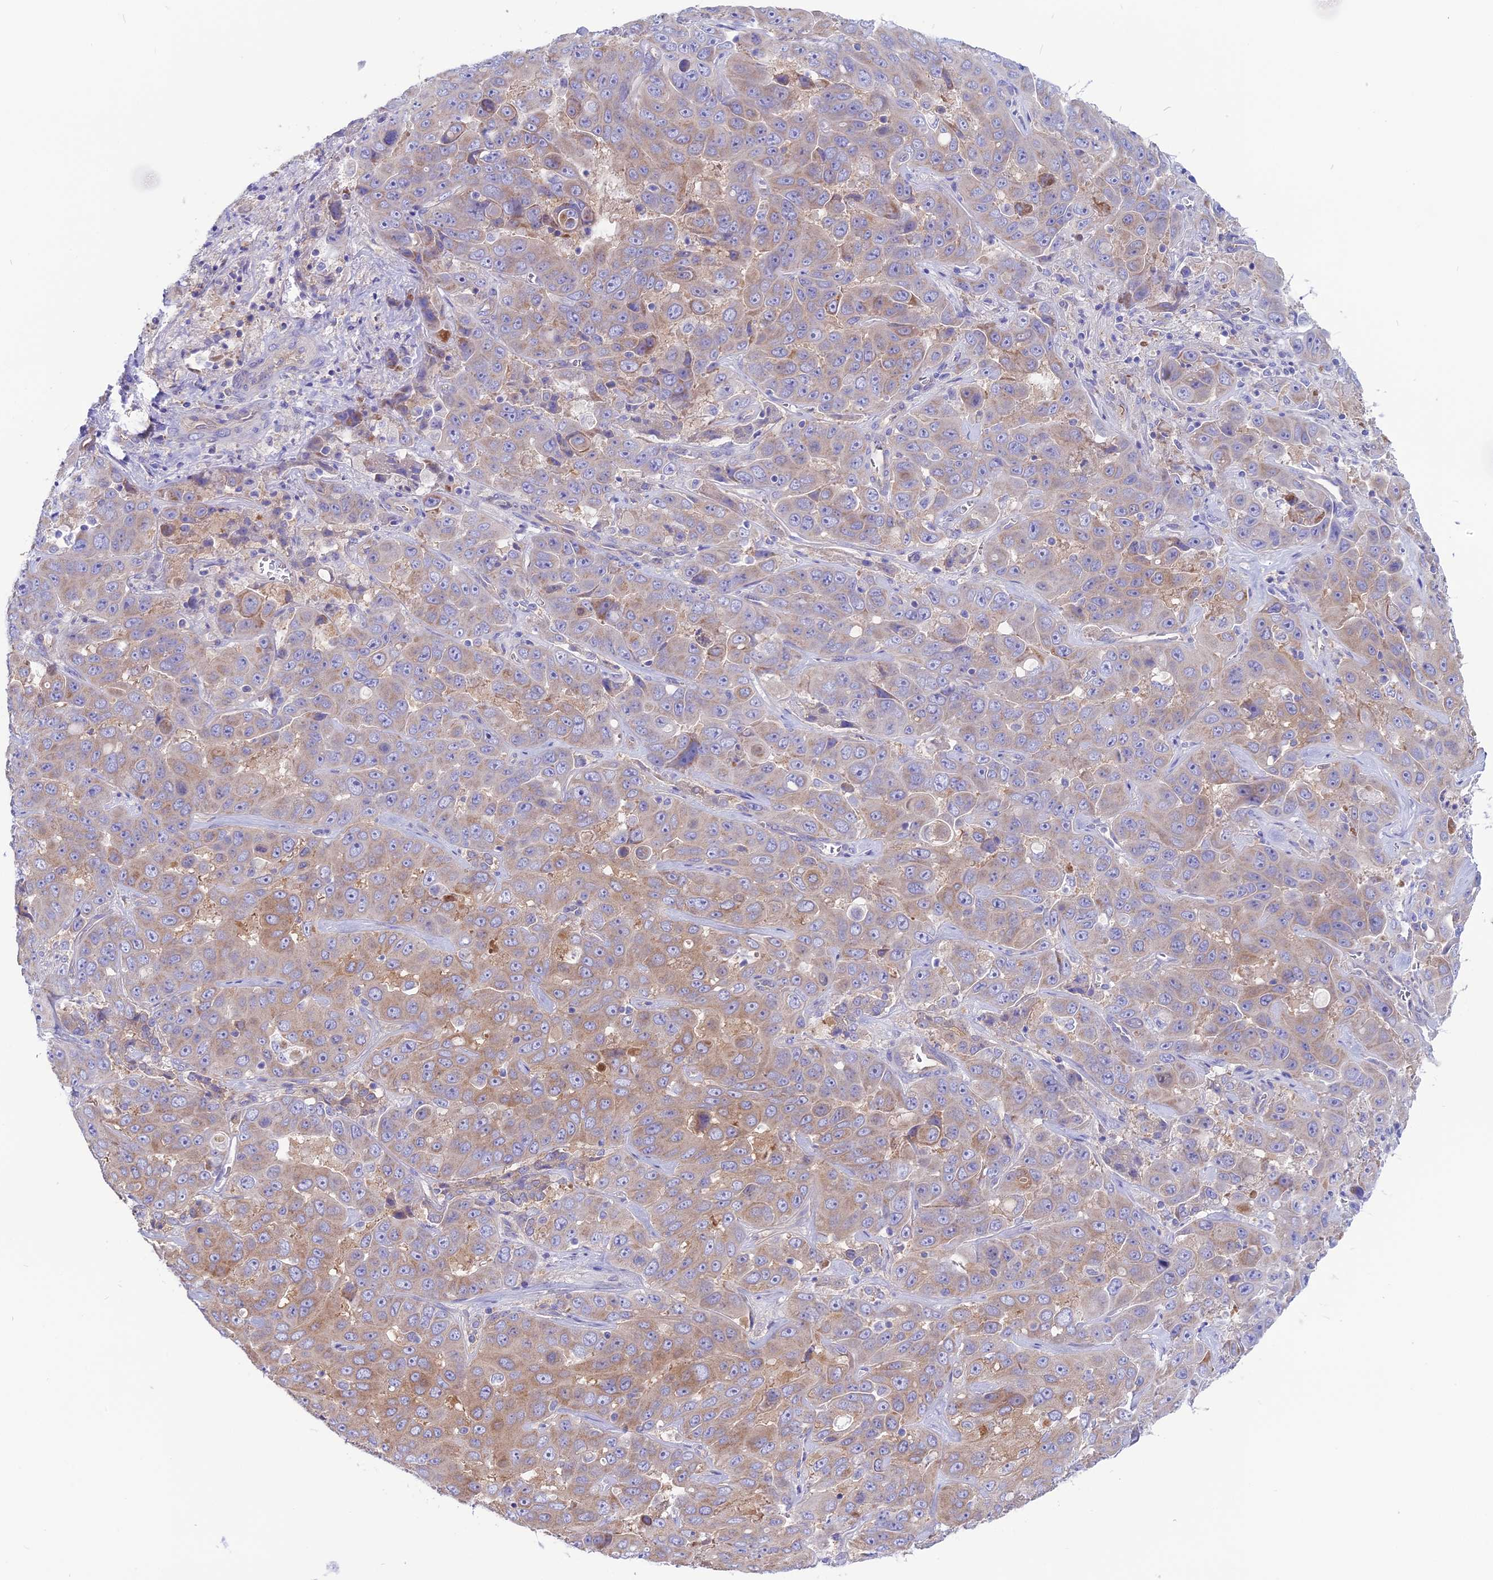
{"staining": {"intensity": "weak", "quantity": "25%-75%", "location": "cytoplasmic/membranous"}, "tissue": "liver cancer", "cell_type": "Tumor cells", "image_type": "cancer", "snomed": [{"axis": "morphology", "description": "Cholangiocarcinoma"}, {"axis": "topography", "description": "Liver"}], "caption": "Cholangiocarcinoma (liver) was stained to show a protein in brown. There is low levels of weak cytoplasmic/membranous positivity in about 25%-75% of tumor cells. (Stains: DAB in brown, nuclei in blue, Microscopy: brightfield microscopy at high magnification).", "gene": "LZTFL1", "patient": {"sex": "female", "age": 52}}